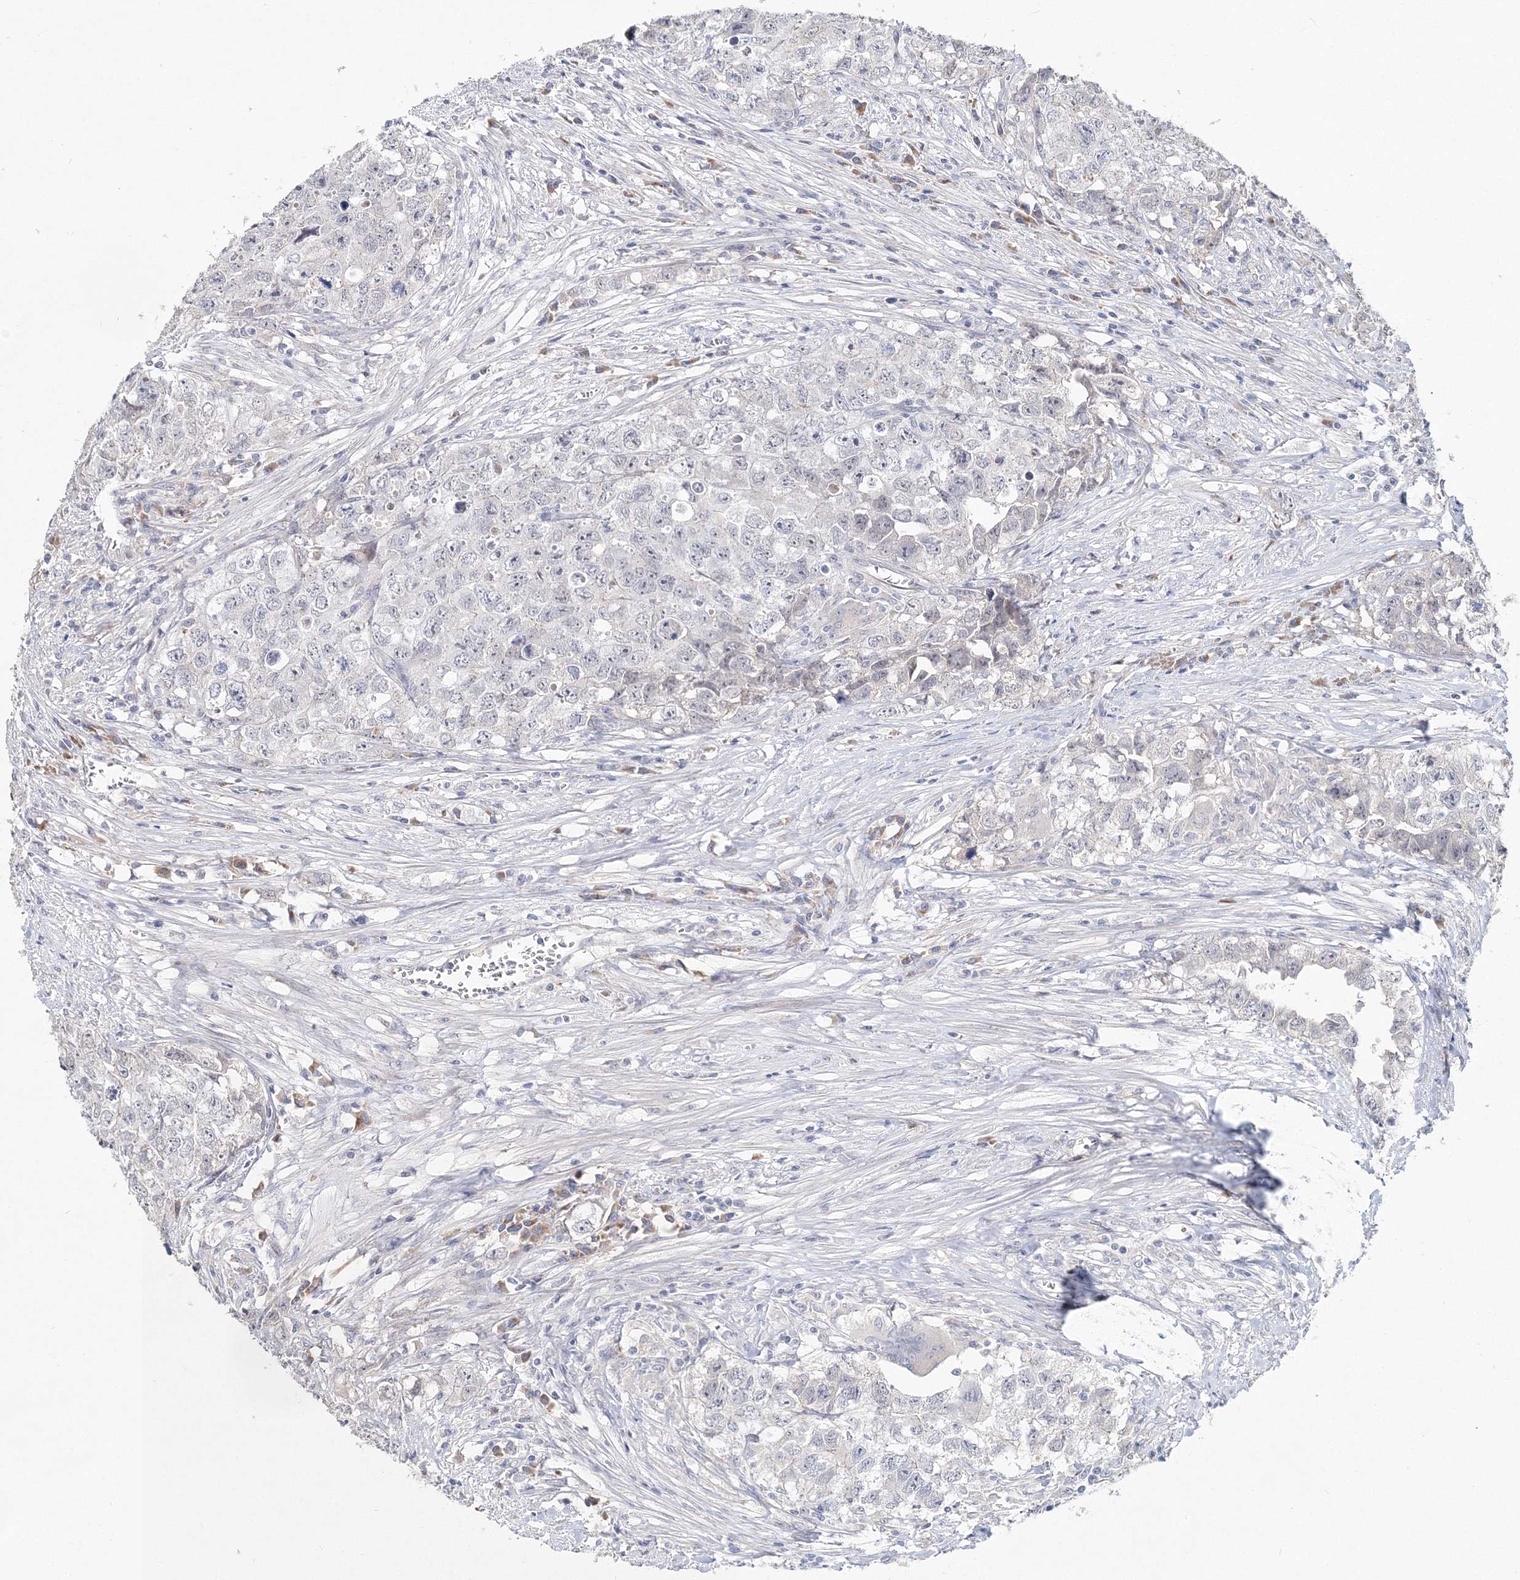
{"staining": {"intensity": "negative", "quantity": "none", "location": "none"}, "tissue": "testis cancer", "cell_type": "Tumor cells", "image_type": "cancer", "snomed": [{"axis": "morphology", "description": "Seminoma, NOS"}, {"axis": "morphology", "description": "Carcinoma, Embryonal, NOS"}, {"axis": "topography", "description": "Testis"}], "caption": "This is an immunohistochemistry photomicrograph of seminoma (testis). There is no positivity in tumor cells.", "gene": "GJB5", "patient": {"sex": "male", "age": 43}}